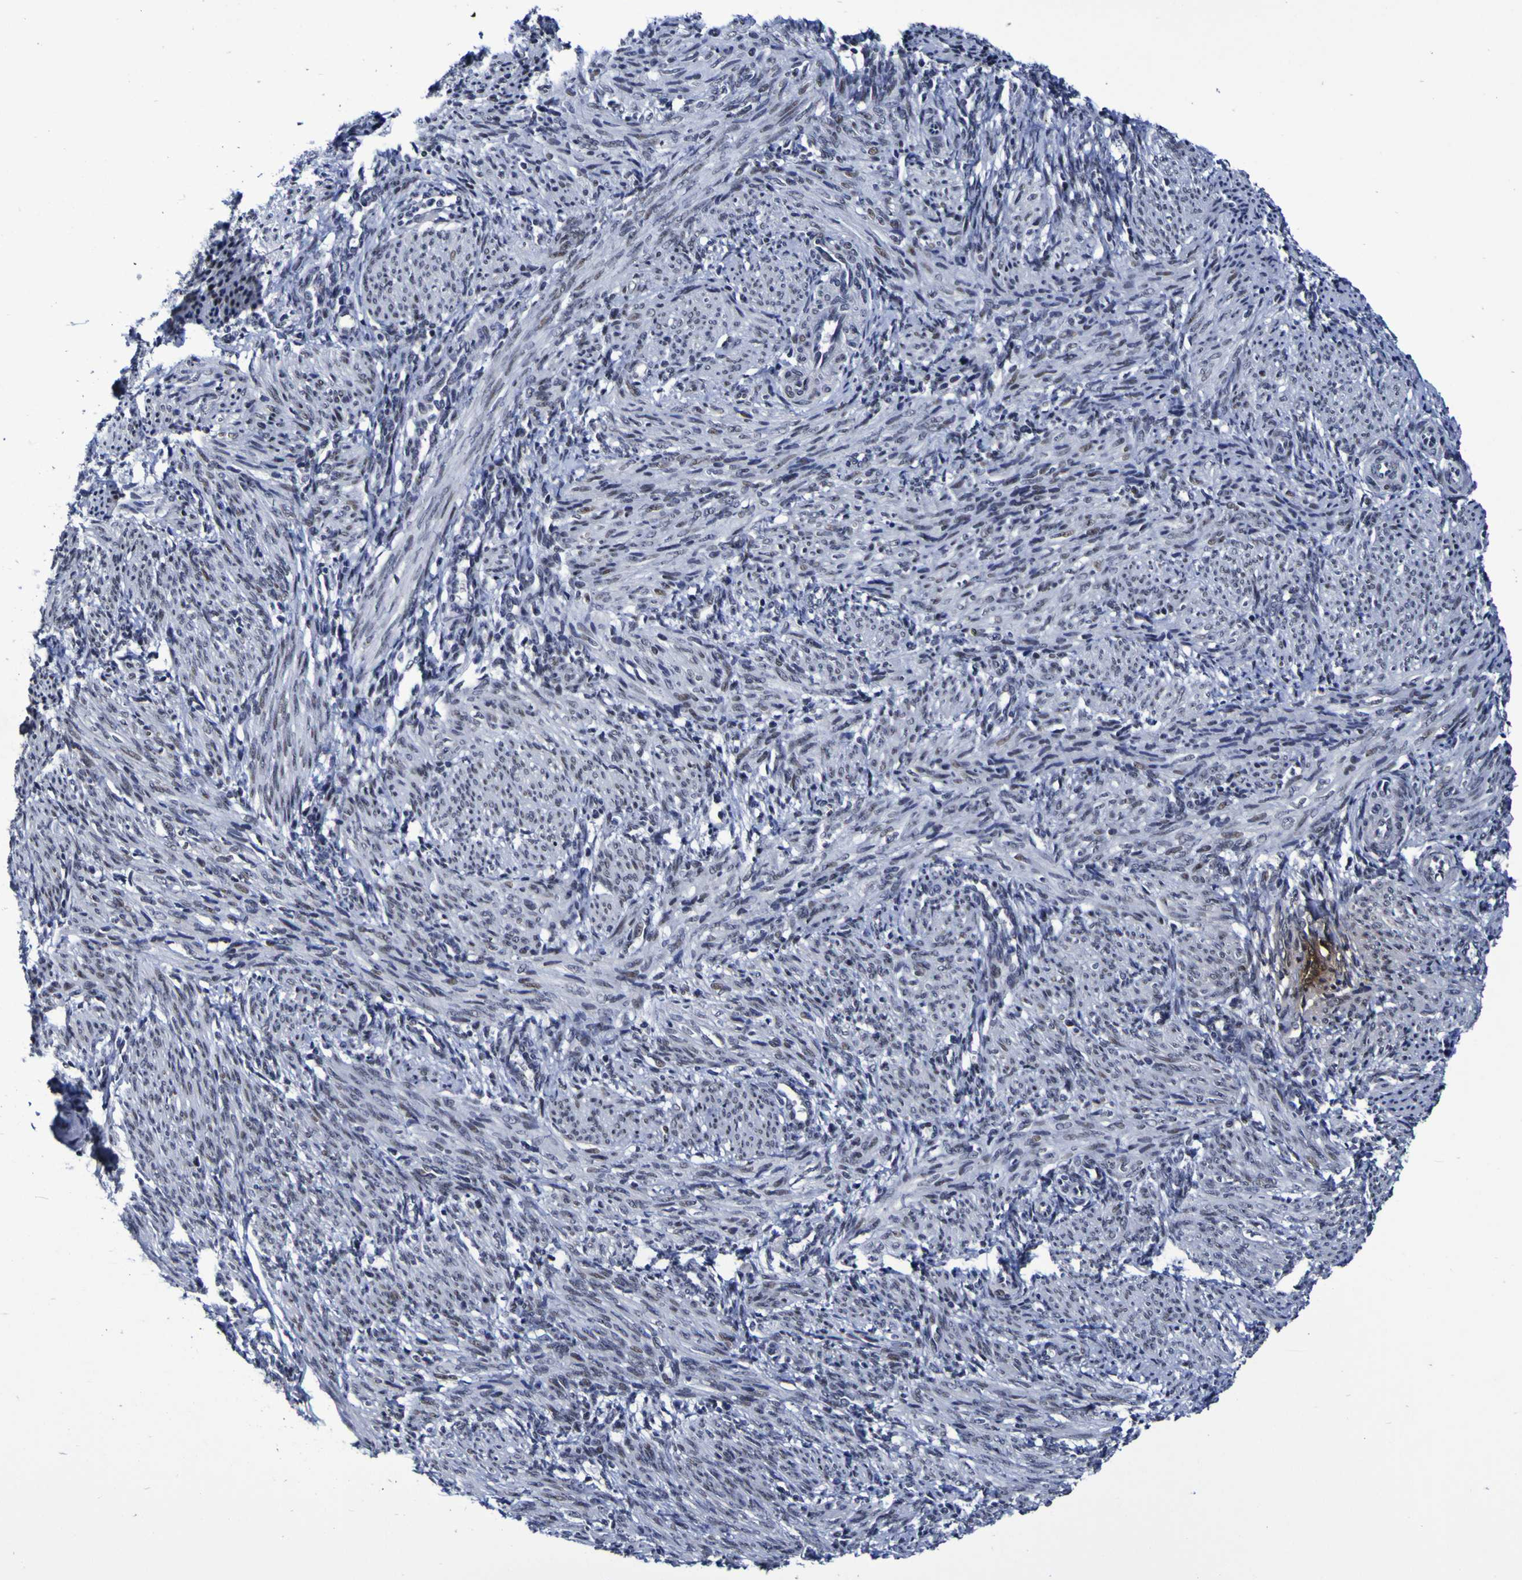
{"staining": {"intensity": "weak", "quantity": ">75%", "location": "nuclear"}, "tissue": "smooth muscle", "cell_type": "Smooth muscle cells", "image_type": "normal", "snomed": [{"axis": "morphology", "description": "Normal tissue, NOS"}, {"axis": "topography", "description": "Endometrium"}], "caption": "Smooth muscle stained with a brown dye displays weak nuclear positive positivity in approximately >75% of smooth muscle cells.", "gene": "MBD3", "patient": {"sex": "female", "age": 33}}